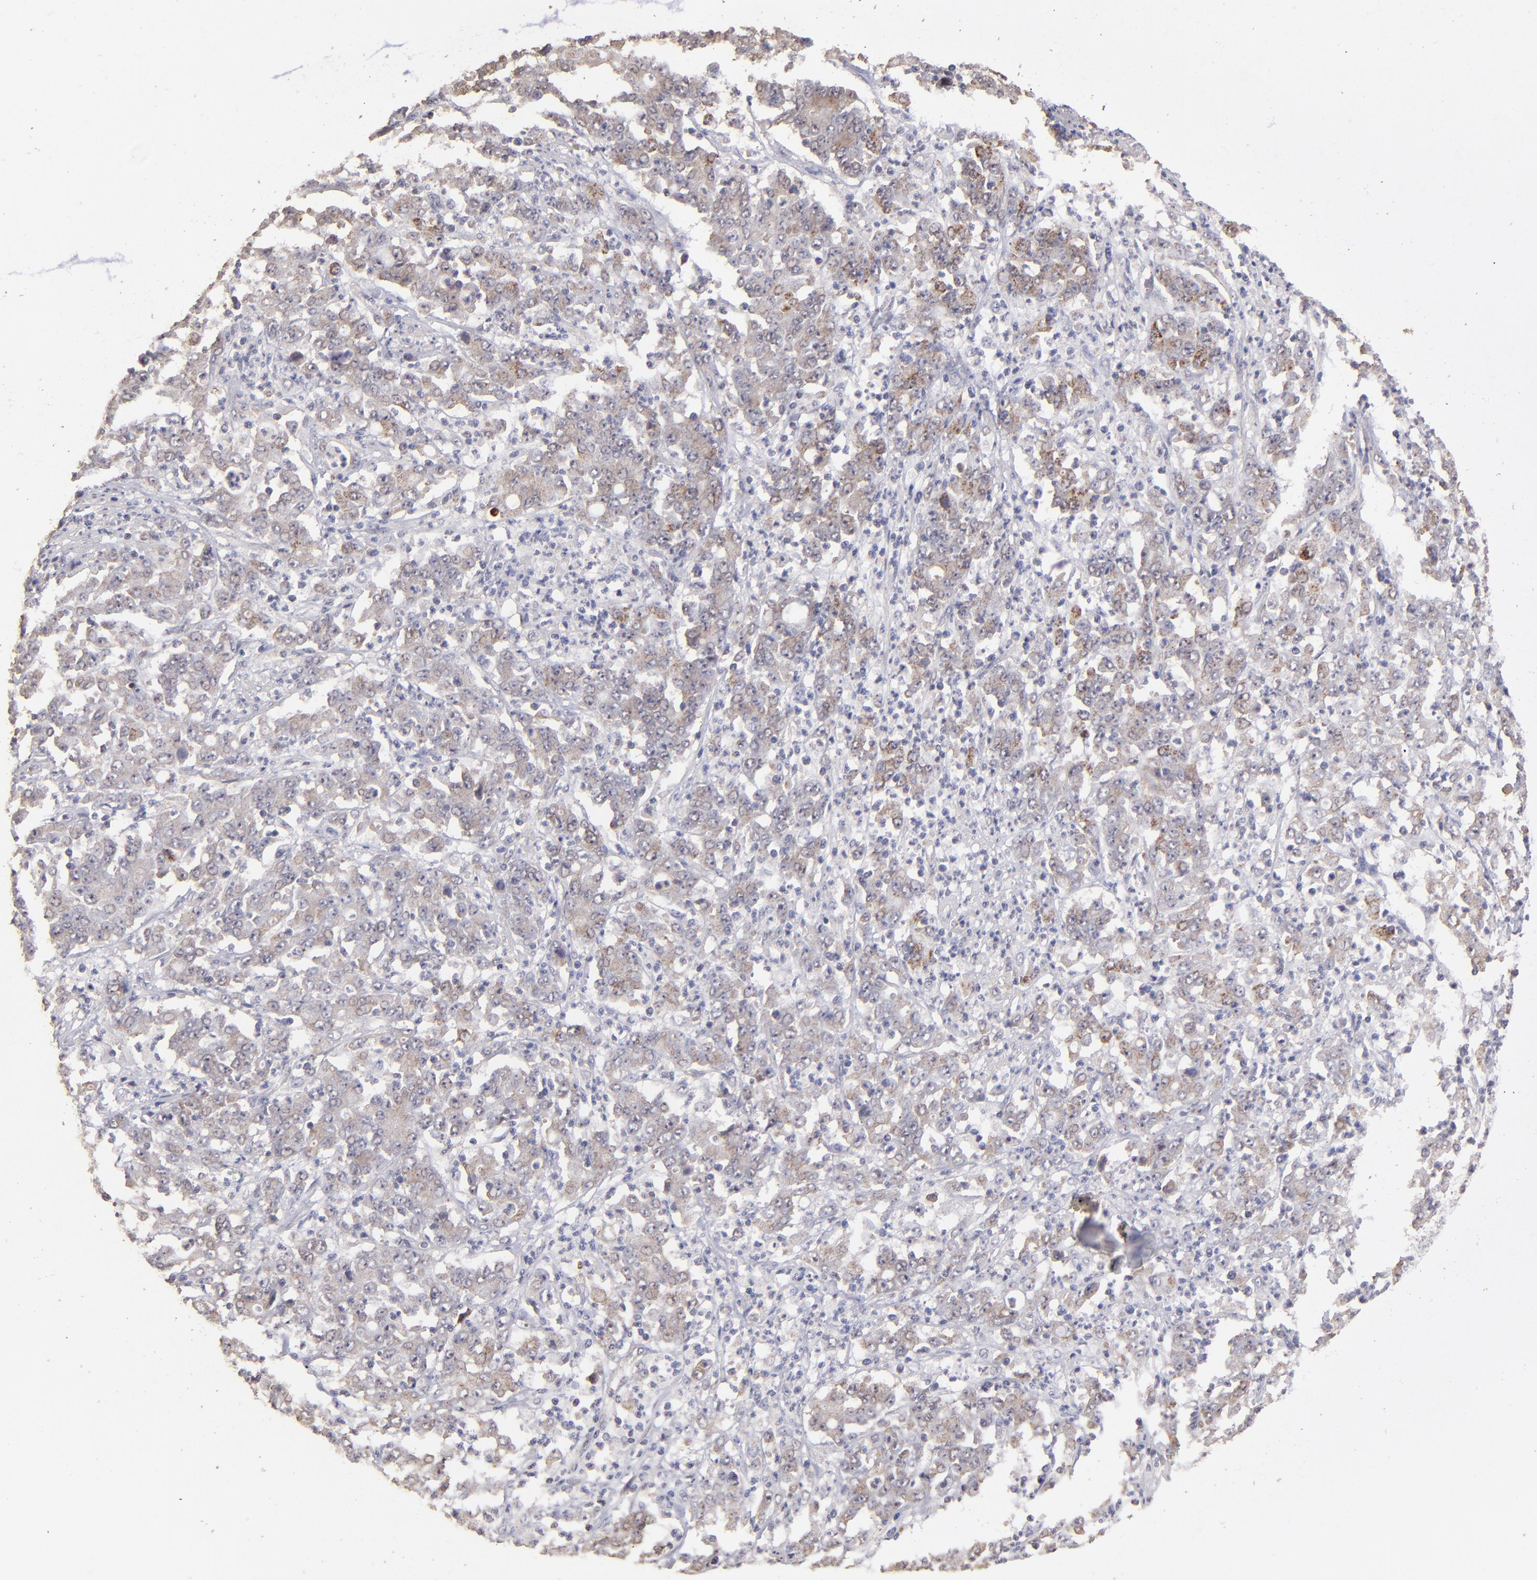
{"staining": {"intensity": "weak", "quantity": "25%-75%", "location": "cytoplasmic/membranous"}, "tissue": "stomach cancer", "cell_type": "Tumor cells", "image_type": "cancer", "snomed": [{"axis": "morphology", "description": "Adenocarcinoma, NOS"}, {"axis": "topography", "description": "Stomach, lower"}], "caption": "Brown immunohistochemical staining in adenocarcinoma (stomach) reveals weak cytoplasmic/membranous positivity in about 25%-75% of tumor cells. The staining was performed using DAB (3,3'-diaminobenzidine), with brown indicating positive protein expression. Nuclei are stained blue with hematoxylin.", "gene": "FAT1", "patient": {"sex": "female", "age": 71}}